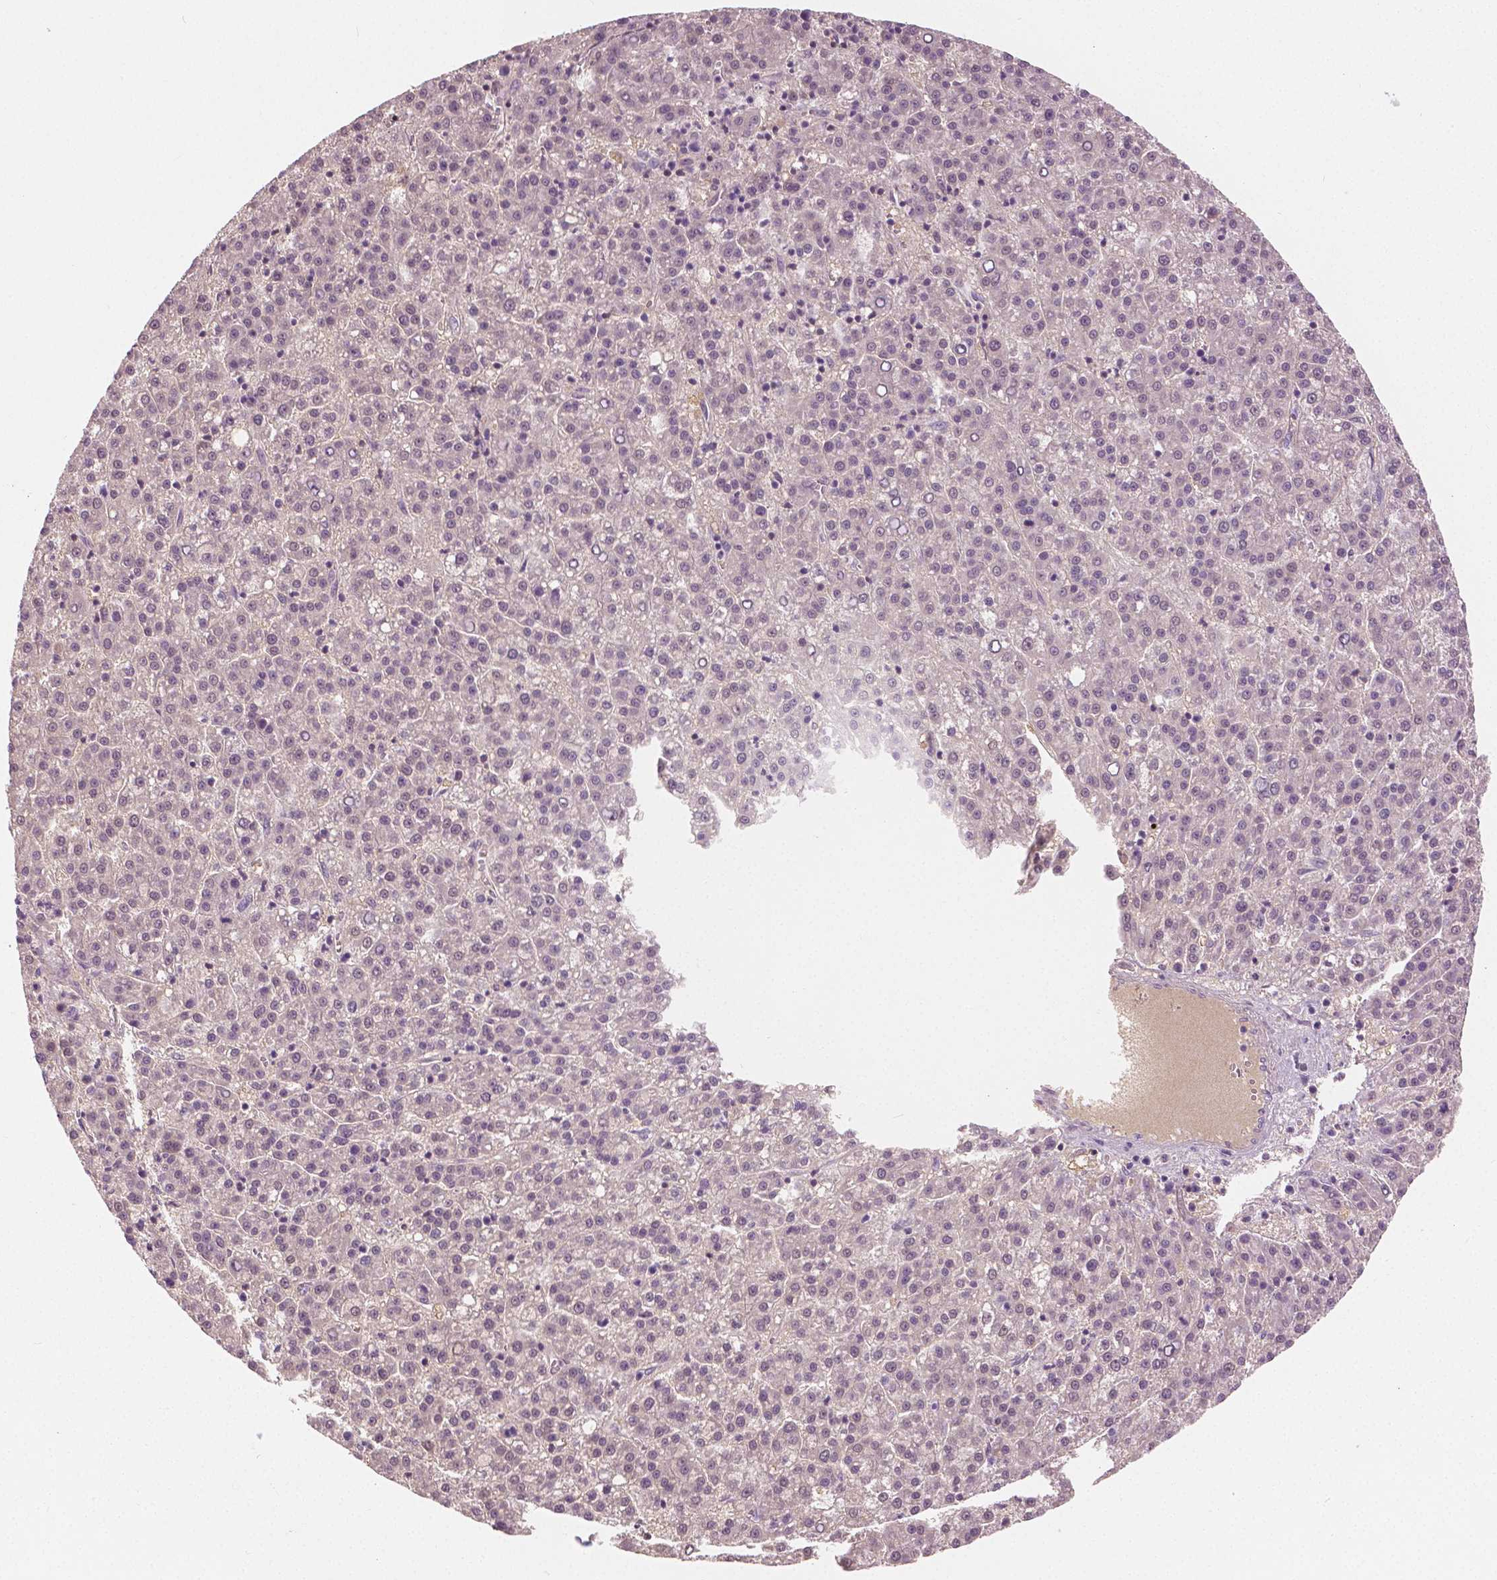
{"staining": {"intensity": "negative", "quantity": "none", "location": "none"}, "tissue": "liver cancer", "cell_type": "Tumor cells", "image_type": "cancer", "snomed": [{"axis": "morphology", "description": "Carcinoma, Hepatocellular, NOS"}, {"axis": "topography", "description": "Liver"}], "caption": "DAB (3,3'-diaminobenzidine) immunohistochemical staining of liver cancer displays no significant positivity in tumor cells. (Immunohistochemistry (ihc), brightfield microscopy, high magnification).", "gene": "GALM", "patient": {"sex": "female", "age": 58}}